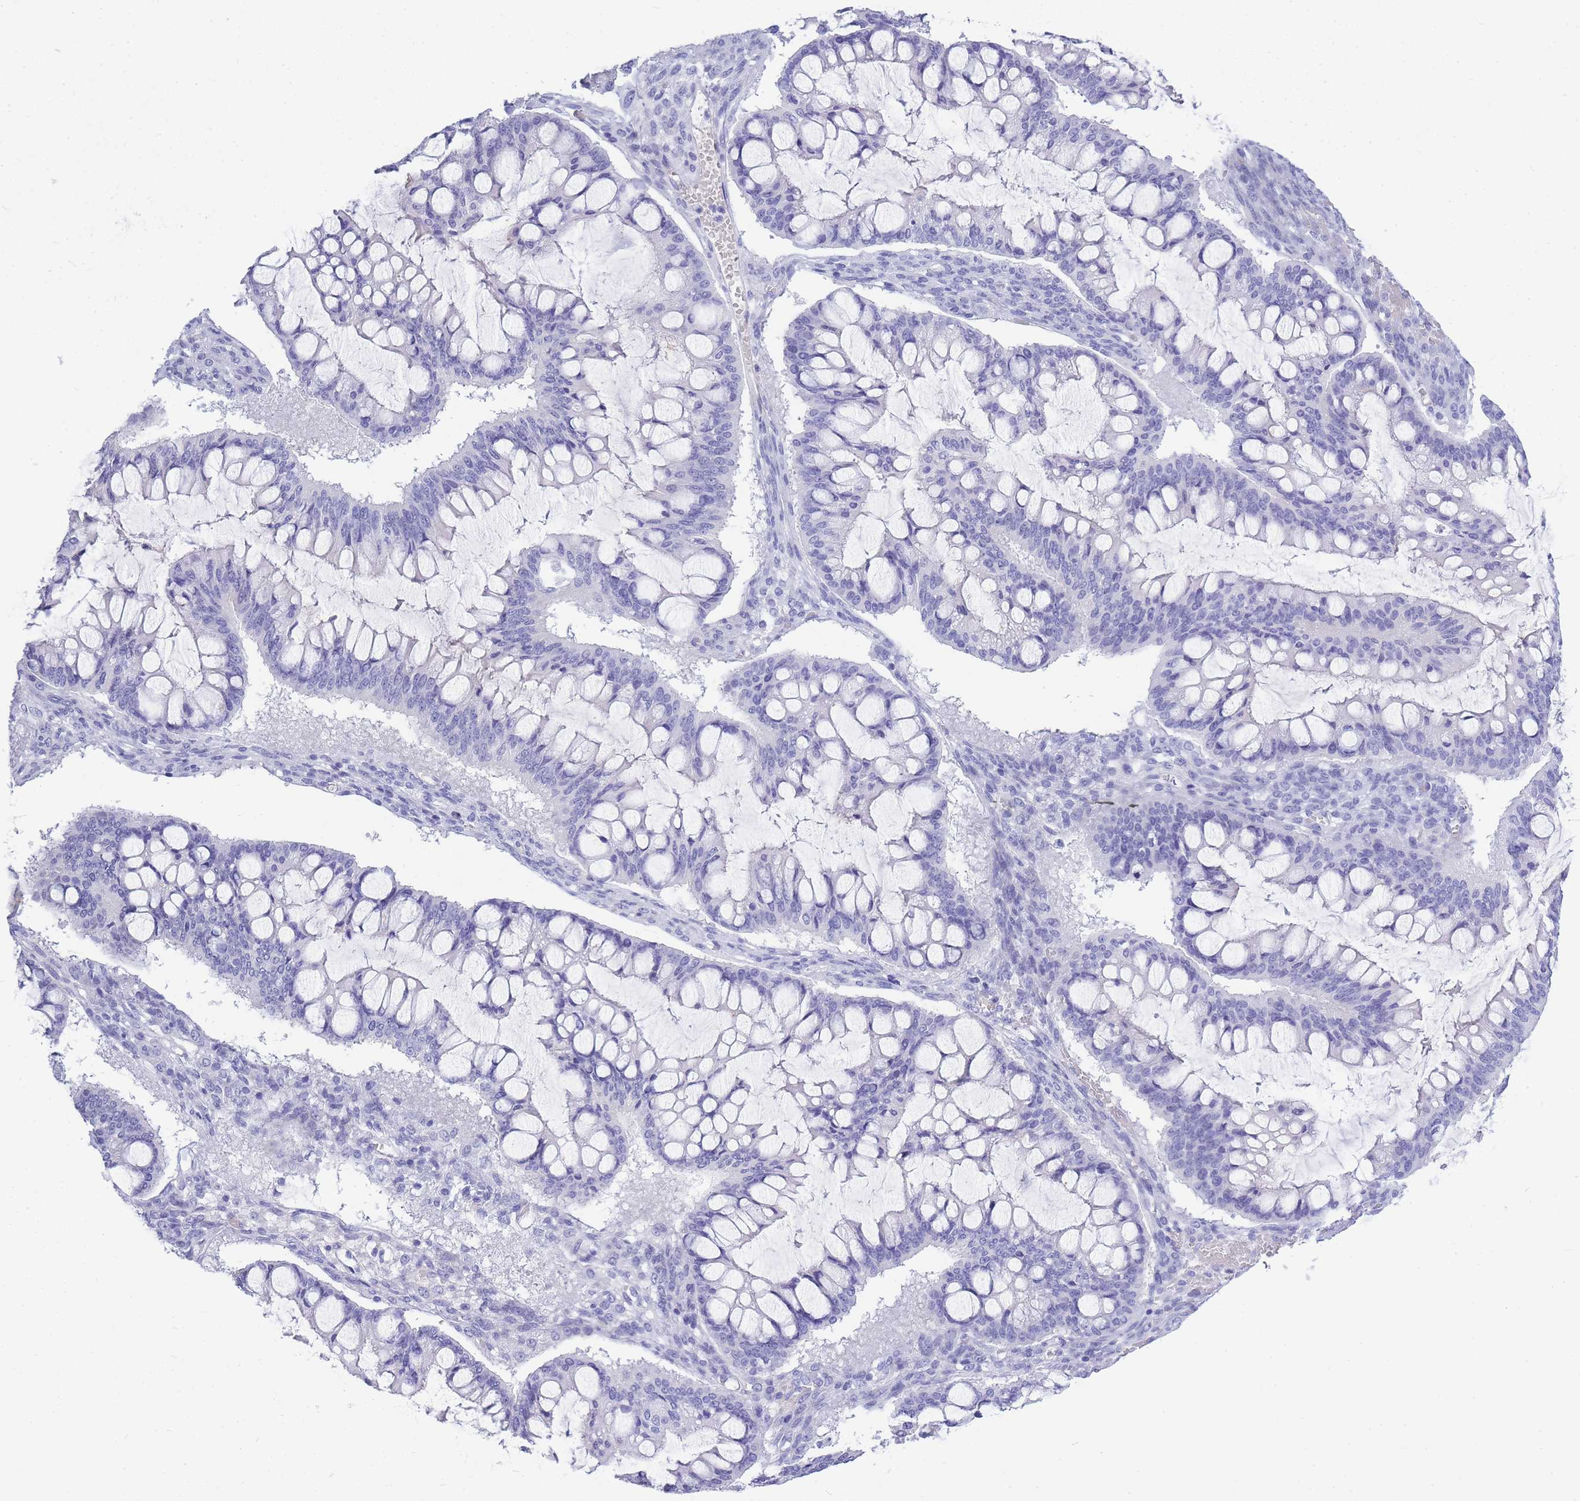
{"staining": {"intensity": "negative", "quantity": "none", "location": "none"}, "tissue": "ovarian cancer", "cell_type": "Tumor cells", "image_type": "cancer", "snomed": [{"axis": "morphology", "description": "Cystadenocarcinoma, mucinous, NOS"}, {"axis": "topography", "description": "Ovary"}], "caption": "Tumor cells show no significant expression in ovarian cancer. Brightfield microscopy of IHC stained with DAB (brown) and hematoxylin (blue), captured at high magnification.", "gene": "ZFP62", "patient": {"sex": "female", "age": 73}}